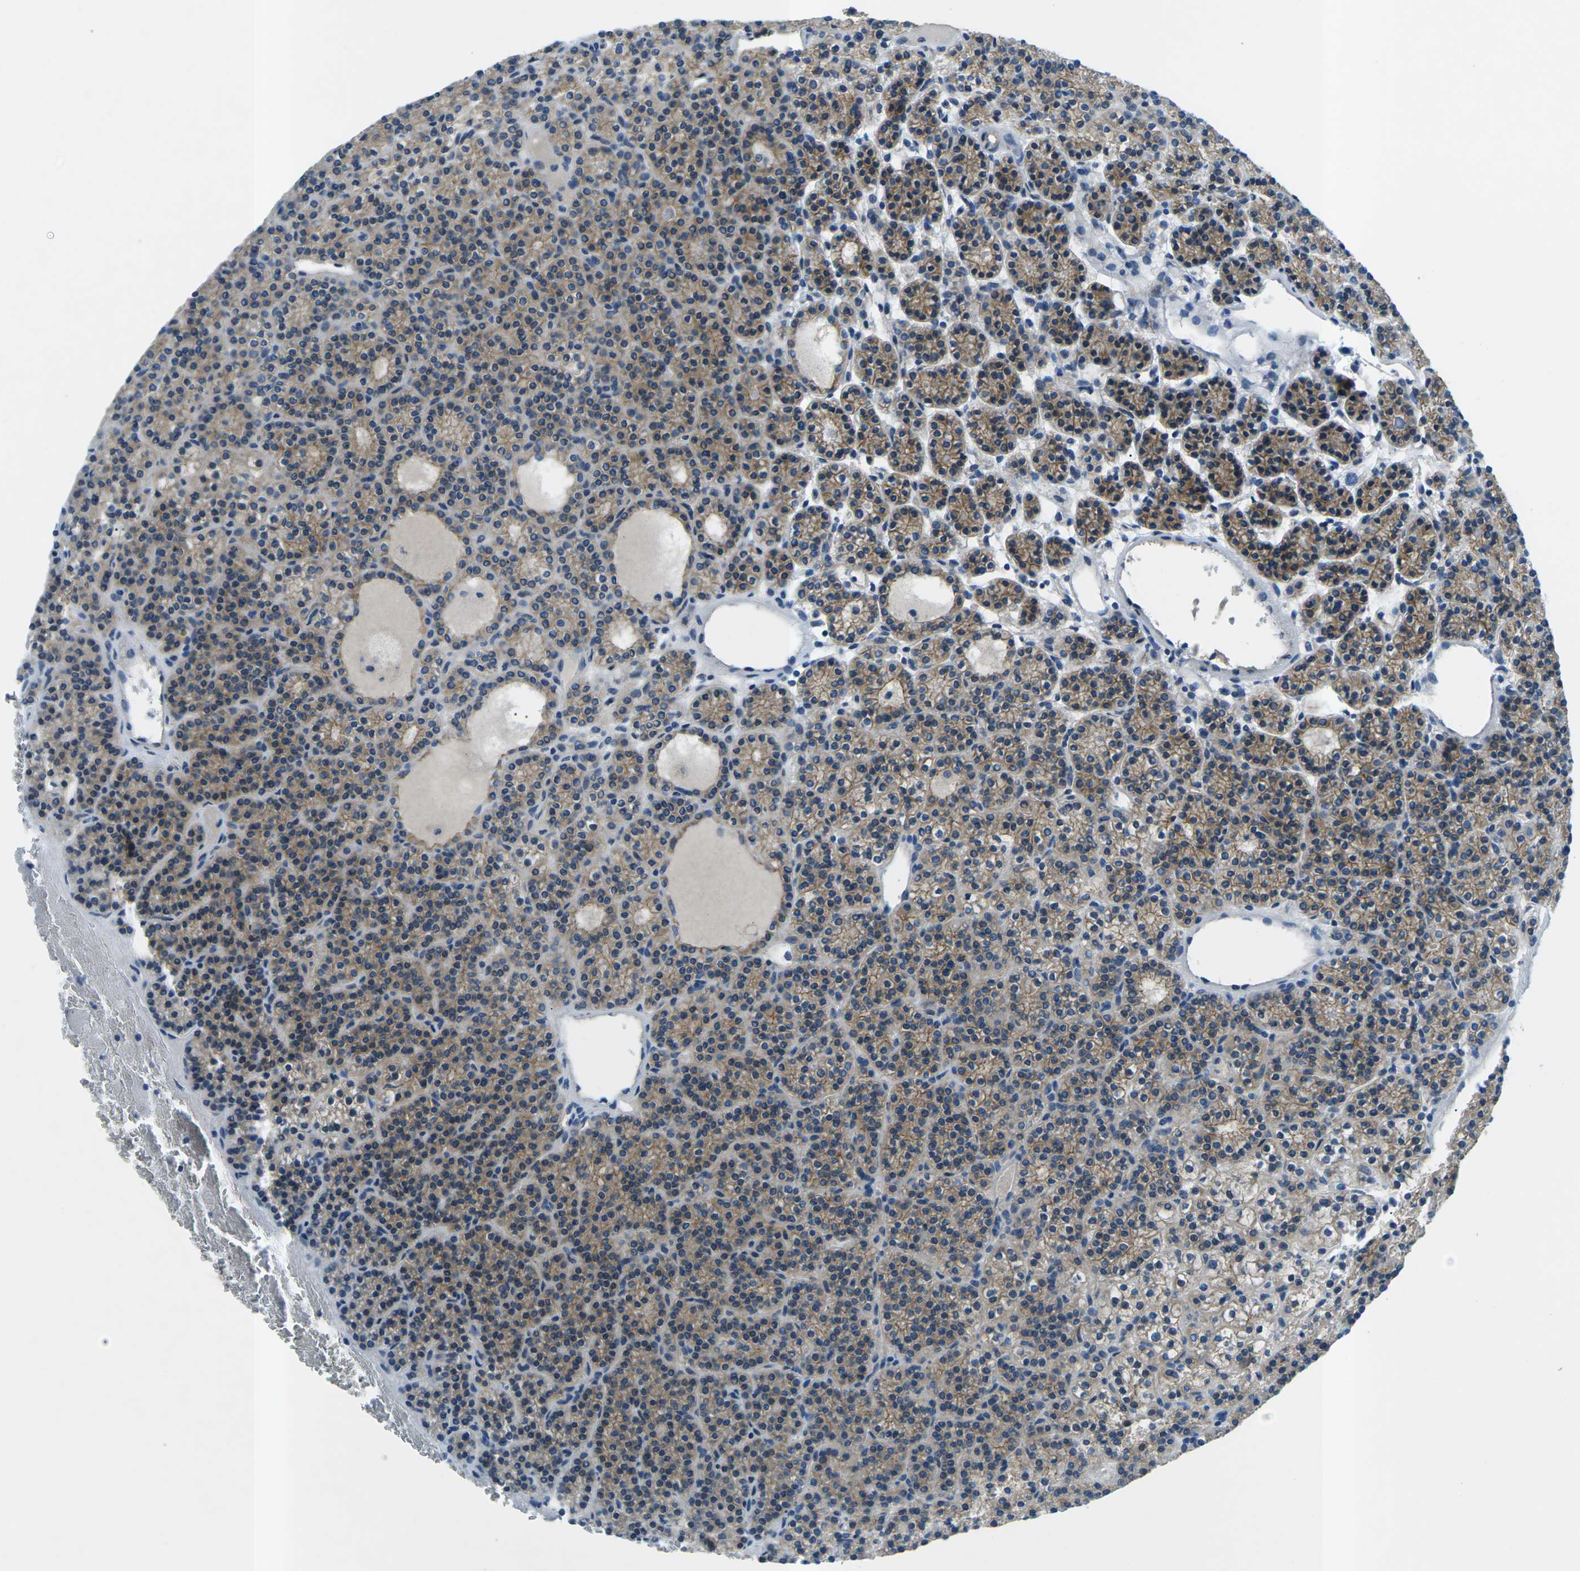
{"staining": {"intensity": "moderate", "quantity": ">75%", "location": "cytoplasmic/membranous"}, "tissue": "parathyroid gland", "cell_type": "Glandular cells", "image_type": "normal", "snomed": [{"axis": "morphology", "description": "Normal tissue, NOS"}, {"axis": "morphology", "description": "Adenoma, NOS"}, {"axis": "topography", "description": "Parathyroid gland"}], "caption": "Immunohistochemistry (DAB) staining of unremarkable human parathyroid gland exhibits moderate cytoplasmic/membranous protein expression in approximately >75% of glandular cells. (Brightfield microscopy of DAB IHC at high magnification).", "gene": "CTNND1", "patient": {"sex": "female", "age": 64}}